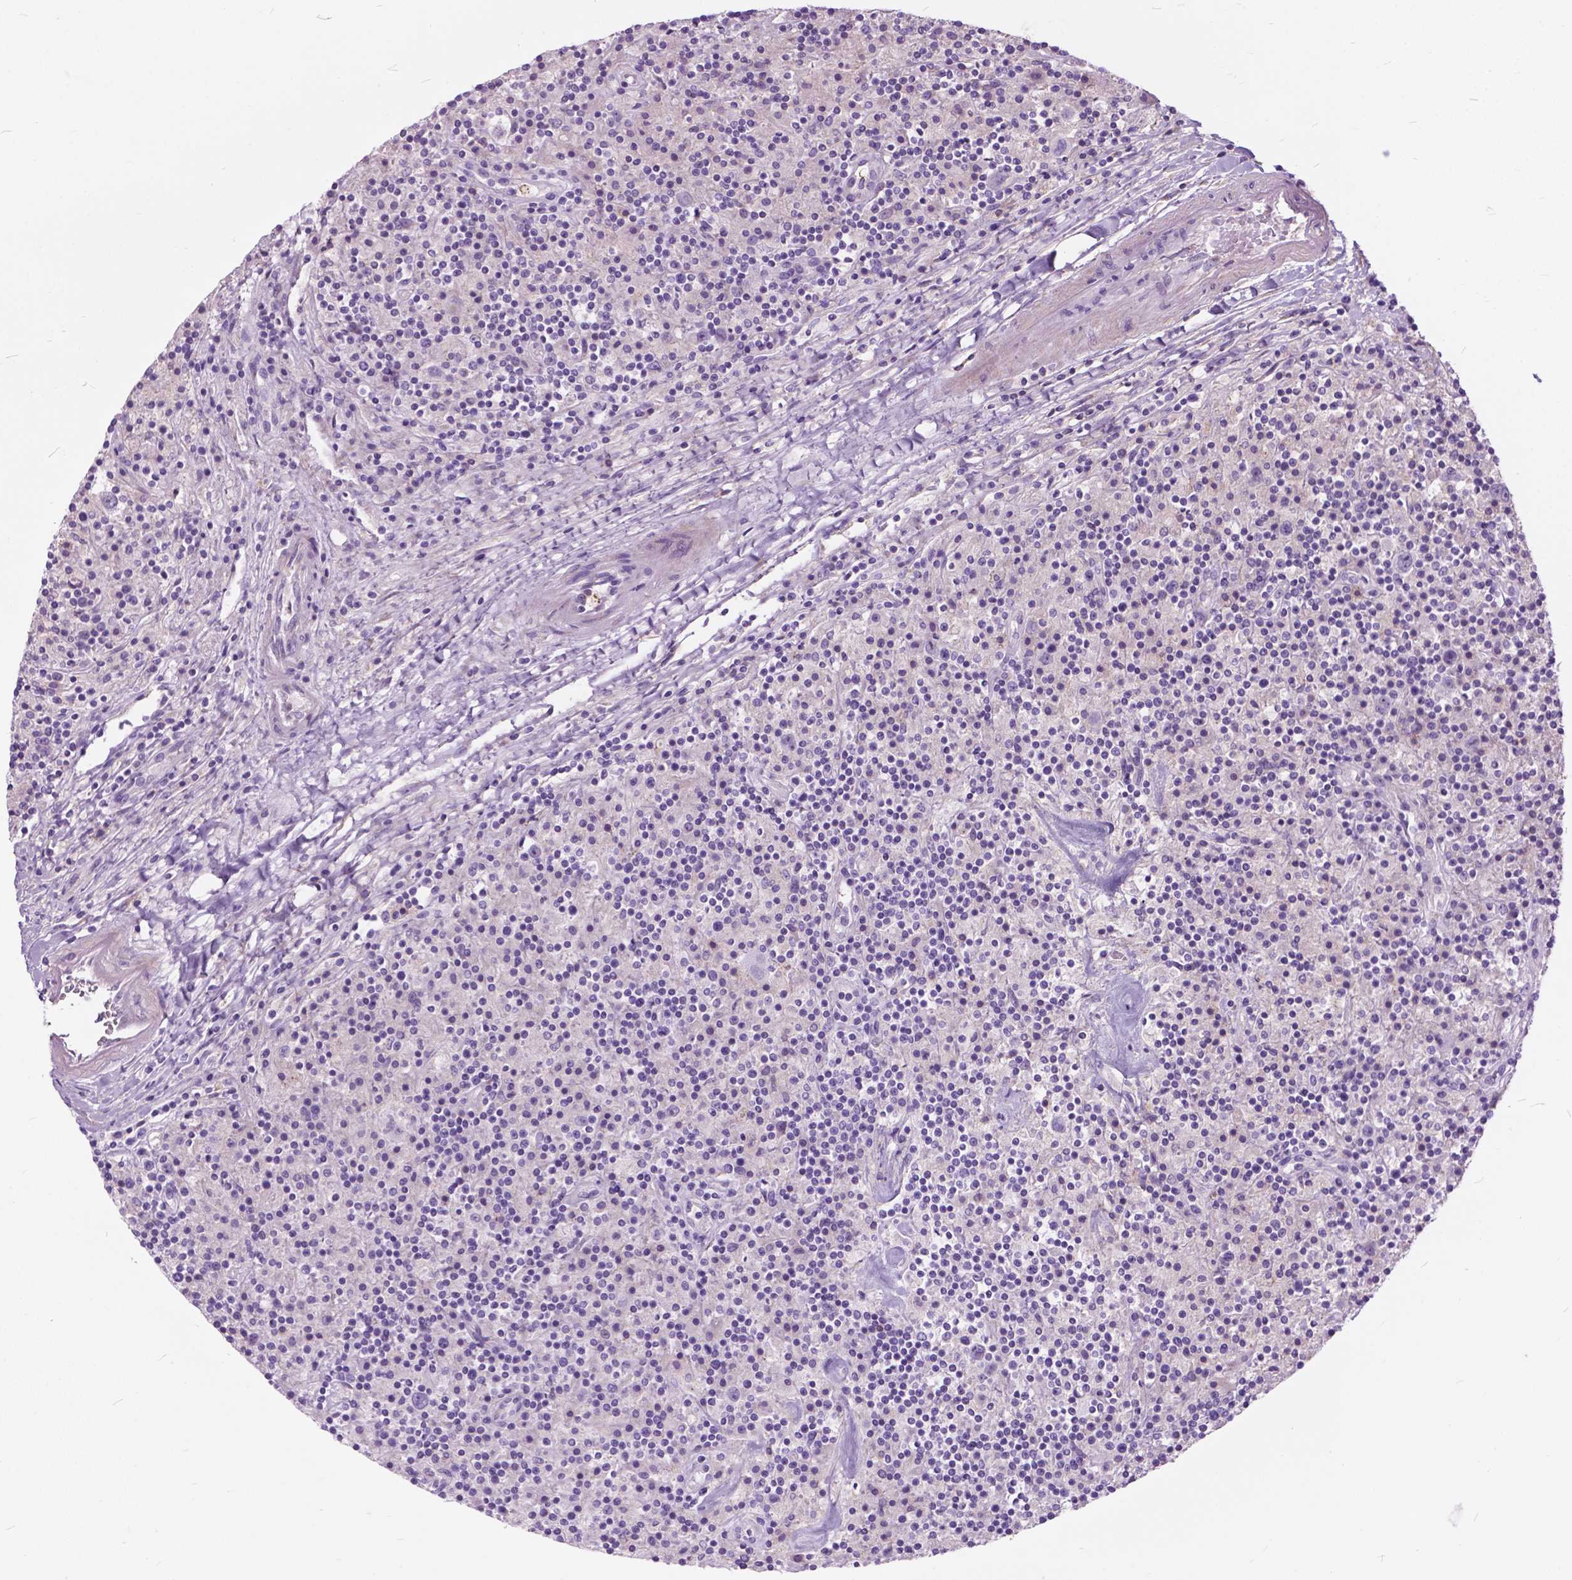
{"staining": {"intensity": "negative", "quantity": "none", "location": "none"}, "tissue": "lymphoma", "cell_type": "Tumor cells", "image_type": "cancer", "snomed": [{"axis": "morphology", "description": "Hodgkin's disease, NOS"}, {"axis": "topography", "description": "Lymph node"}], "caption": "Human Hodgkin's disease stained for a protein using IHC displays no positivity in tumor cells.", "gene": "PRR35", "patient": {"sex": "male", "age": 70}}